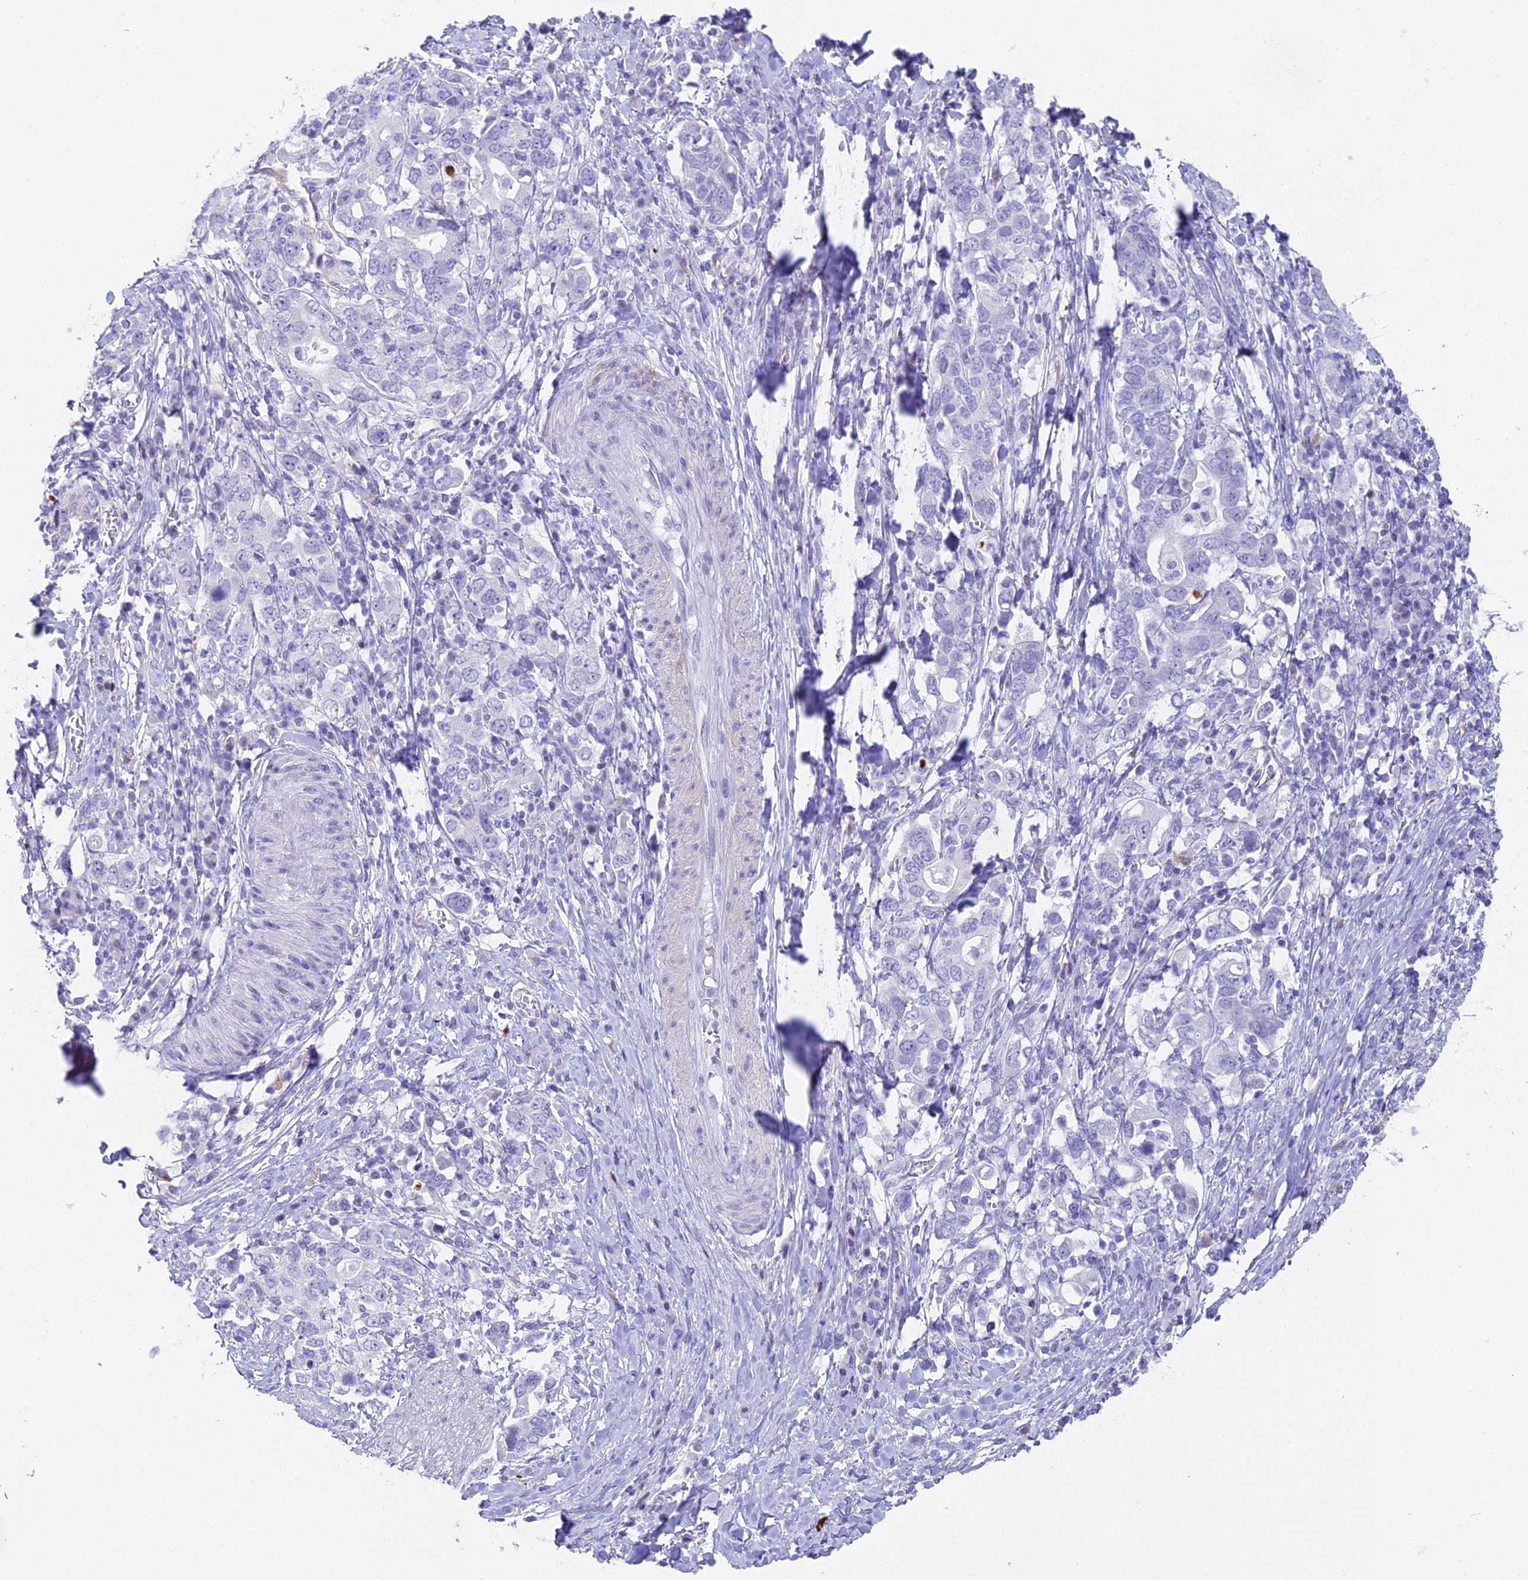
{"staining": {"intensity": "negative", "quantity": "none", "location": "none"}, "tissue": "stomach cancer", "cell_type": "Tumor cells", "image_type": "cancer", "snomed": [{"axis": "morphology", "description": "Adenocarcinoma, NOS"}, {"axis": "topography", "description": "Stomach, upper"}, {"axis": "topography", "description": "Stomach"}], "caption": "Adenocarcinoma (stomach) stained for a protein using immunohistochemistry shows no staining tumor cells.", "gene": "CC2D2A", "patient": {"sex": "male", "age": 62}}